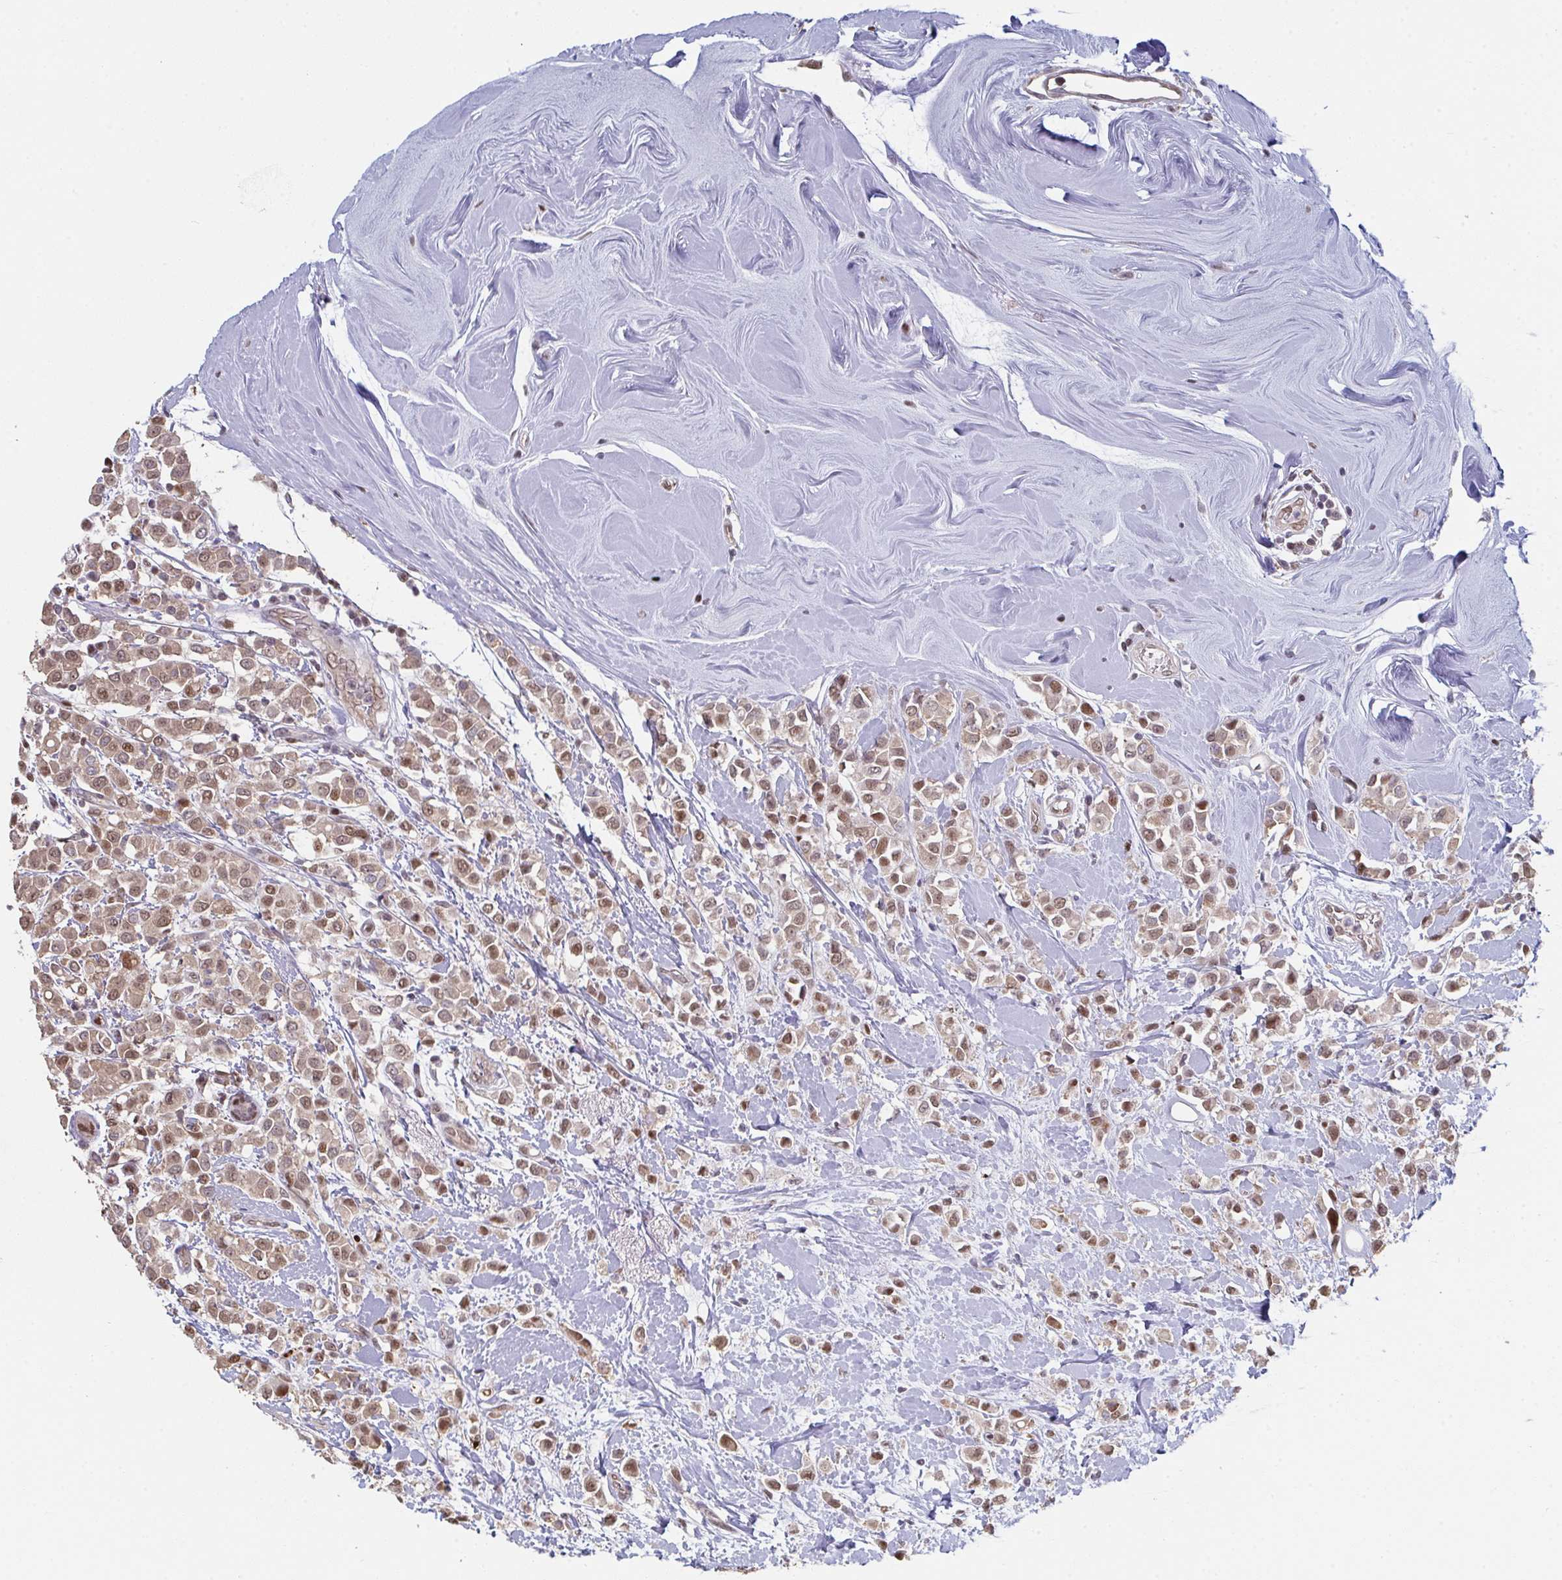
{"staining": {"intensity": "moderate", "quantity": ">75%", "location": "cytoplasmic/membranous,nuclear"}, "tissue": "breast cancer", "cell_type": "Tumor cells", "image_type": "cancer", "snomed": [{"axis": "morphology", "description": "Lobular carcinoma"}, {"axis": "topography", "description": "Breast"}], "caption": "An IHC image of tumor tissue is shown. Protein staining in brown labels moderate cytoplasmic/membranous and nuclear positivity in breast cancer within tumor cells.", "gene": "ACD", "patient": {"sex": "female", "age": 68}}